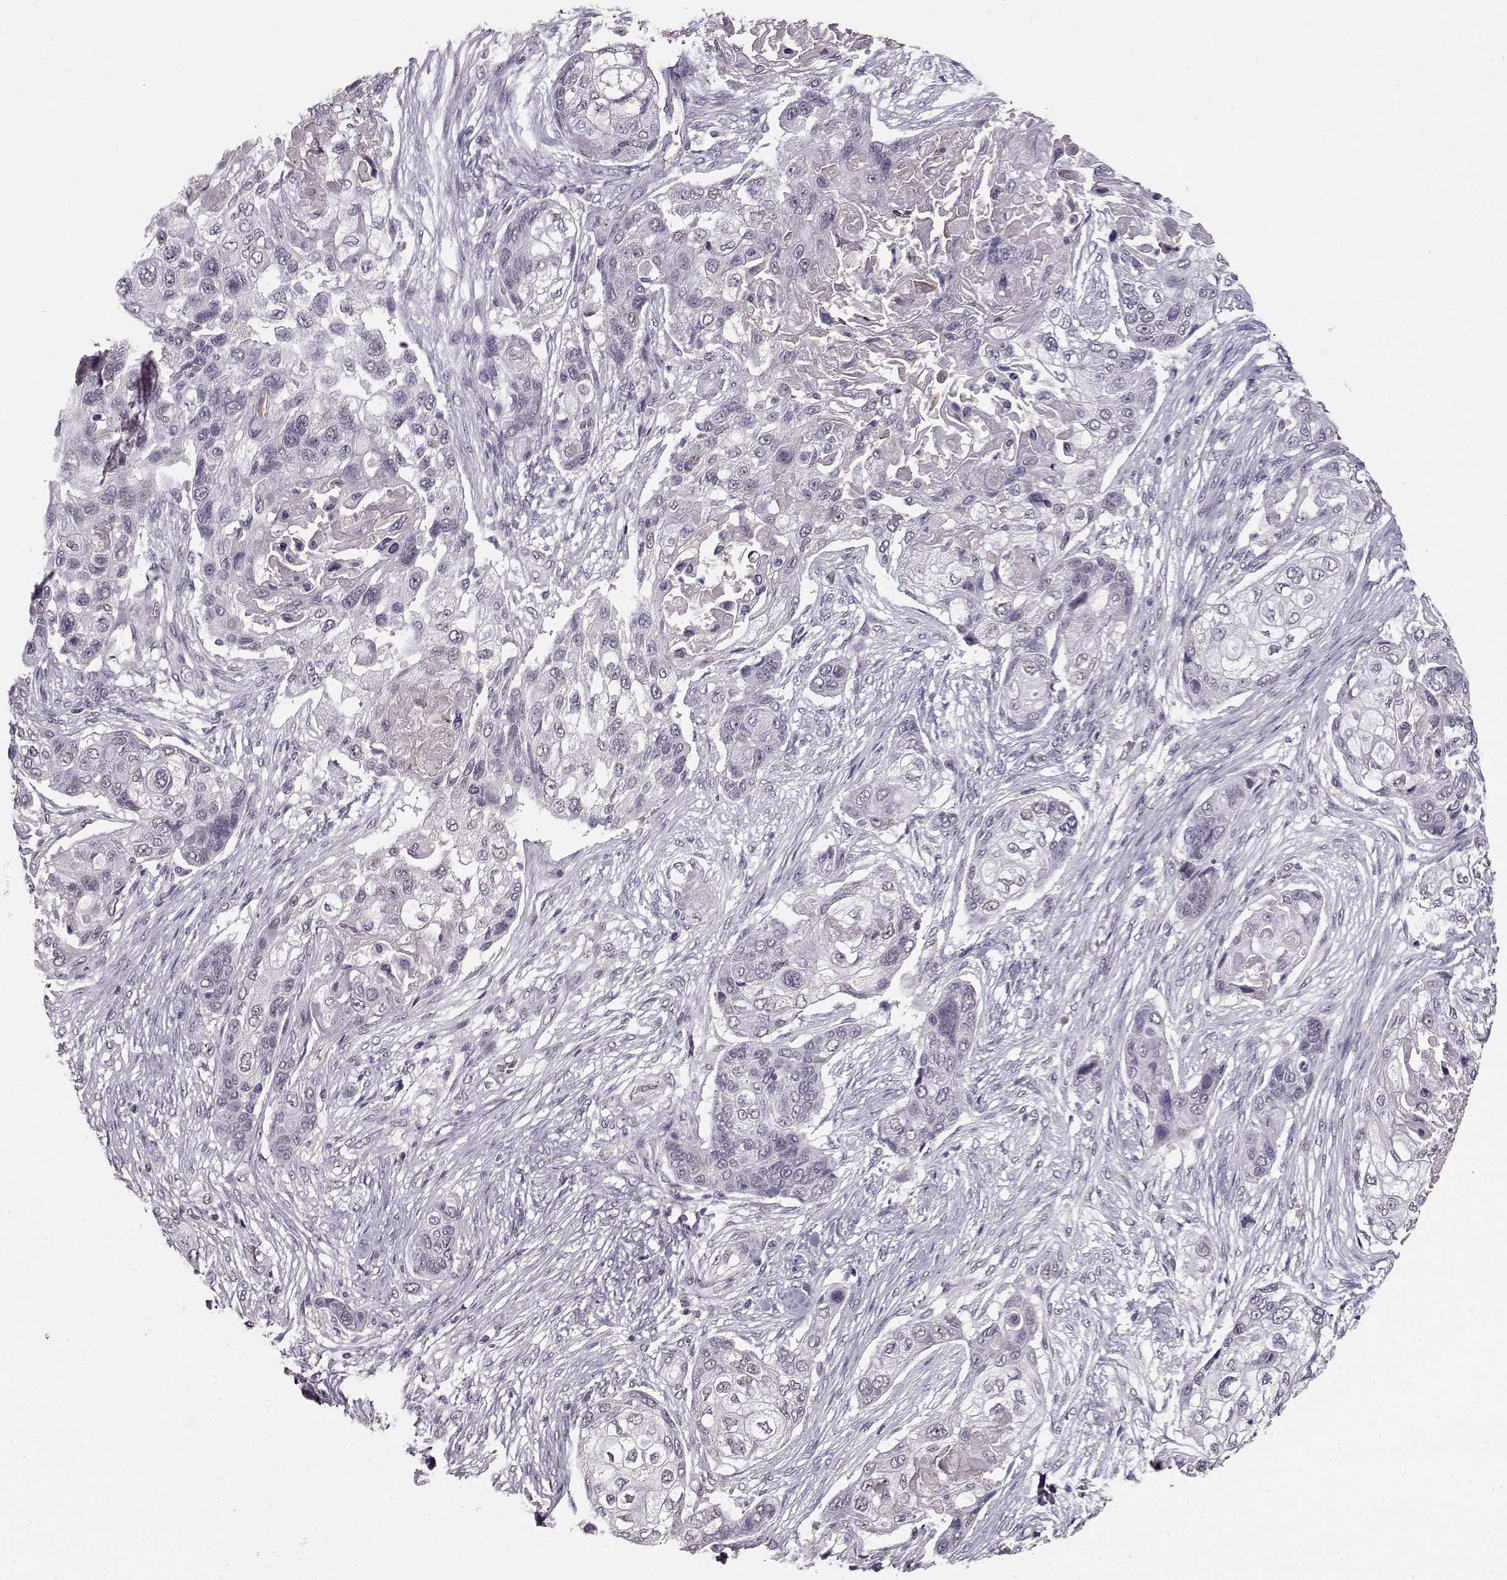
{"staining": {"intensity": "negative", "quantity": "none", "location": "none"}, "tissue": "lung cancer", "cell_type": "Tumor cells", "image_type": "cancer", "snomed": [{"axis": "morphology", "description": "Squamous cell carcinoma, NOS"}, {"axis": "topography", "description": "Lung"}], "caption": "The image demonstrates no staining of tumor cells in squamous cell carcinoma (lung).", "gene": "RP1L1", "patient": {"sex": "male", "age": 69}}